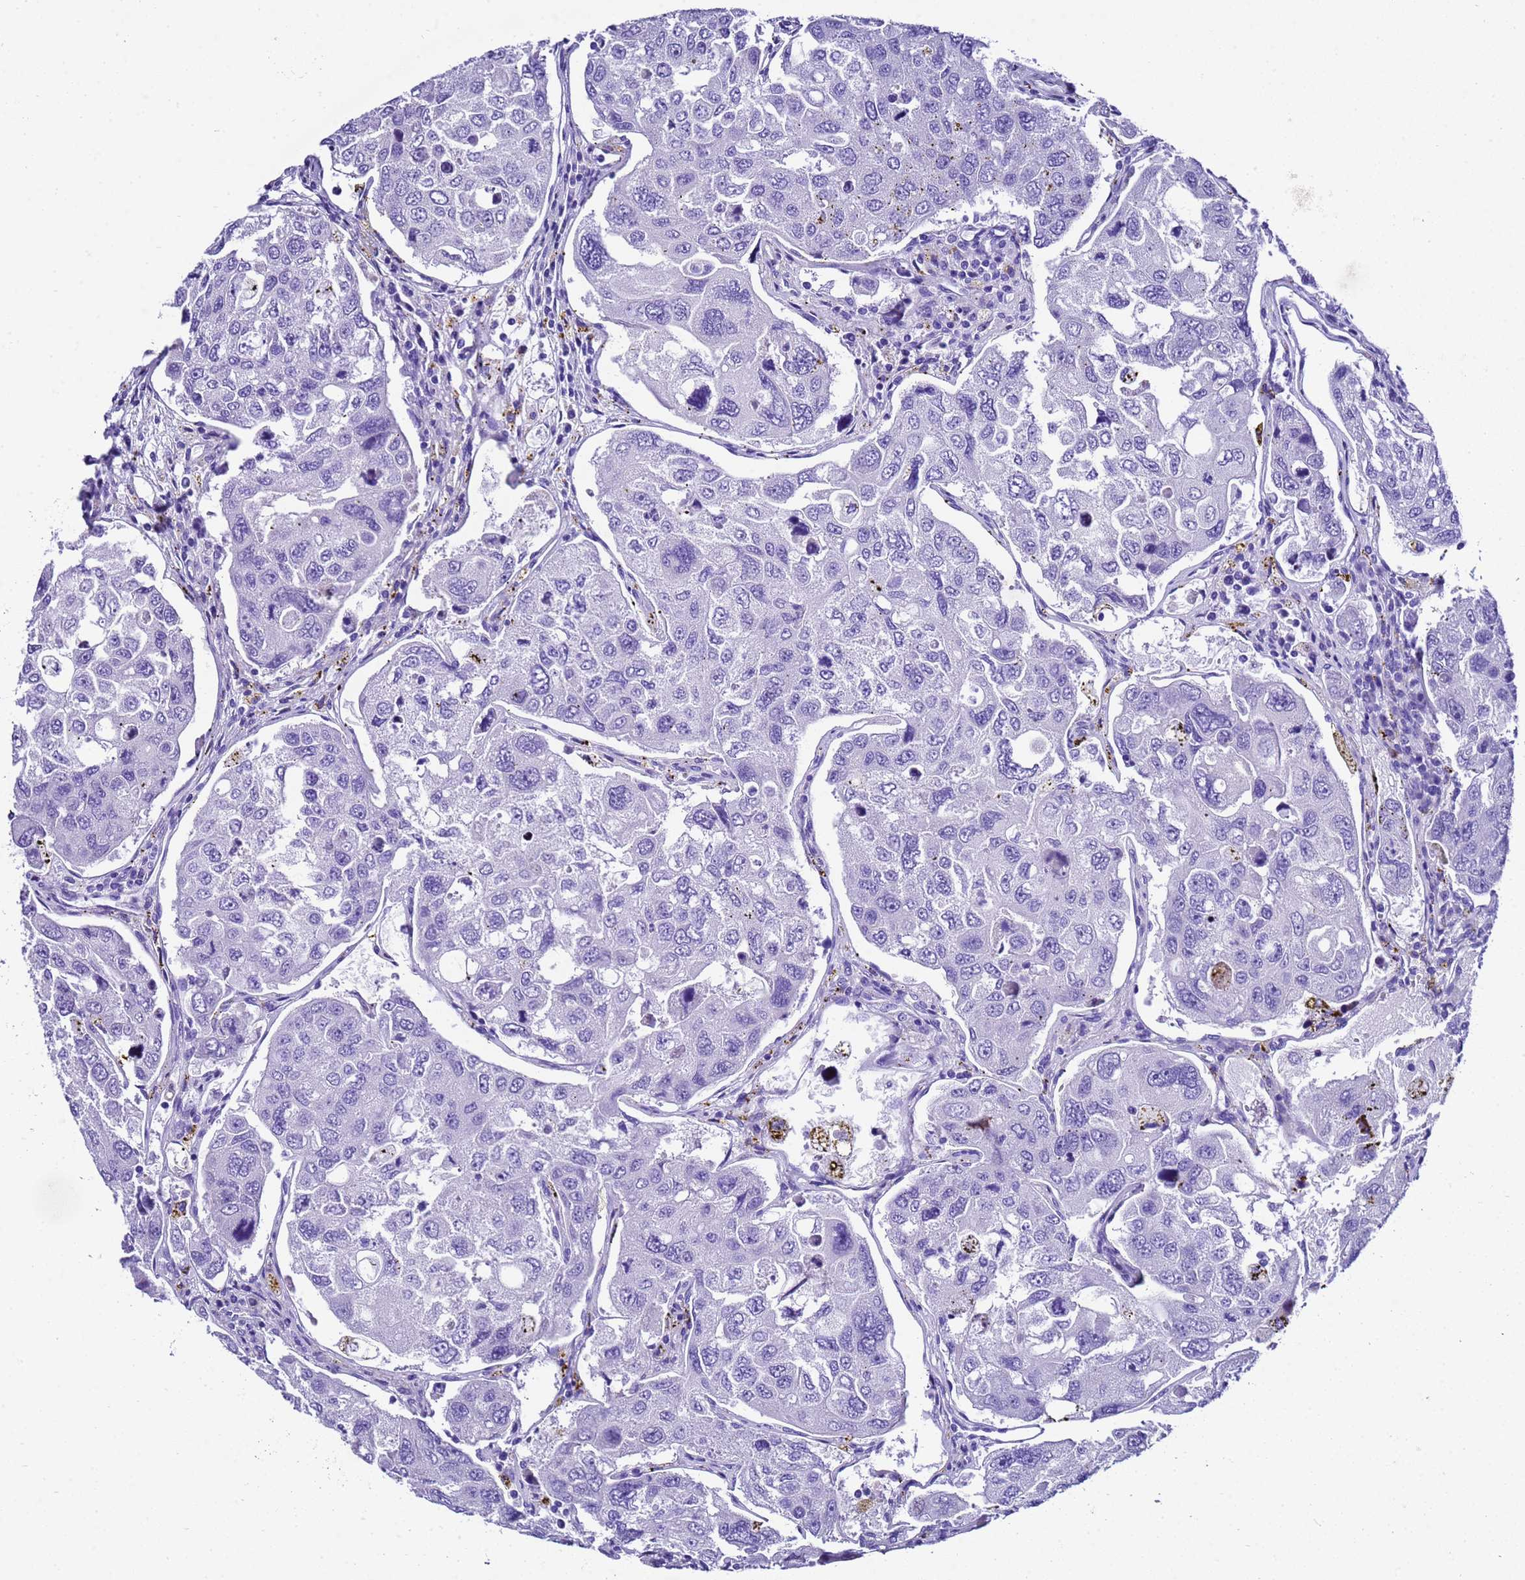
{"staining": {"intensity": "negative", "quantity": "none", "location": "none"}, "tissue": "urothelial cancer", "cell_type": "Tumor cells", "image_type": "cancer", "snomed": [{"axis": "morphology", "description": "Urothelial carcinoma, High grade"}, {"axis": "topography", "description": "Lymph node"}, {"axis": "topography", "description": "Urinary bladder"}], "caption": "Immunohistochemistry (IHC) of high-grade urothelial carcinoma exhibits no expression in tumor cells.", "gene": "UGT2B10", "patient": {"sex": "male", "age": 51}}